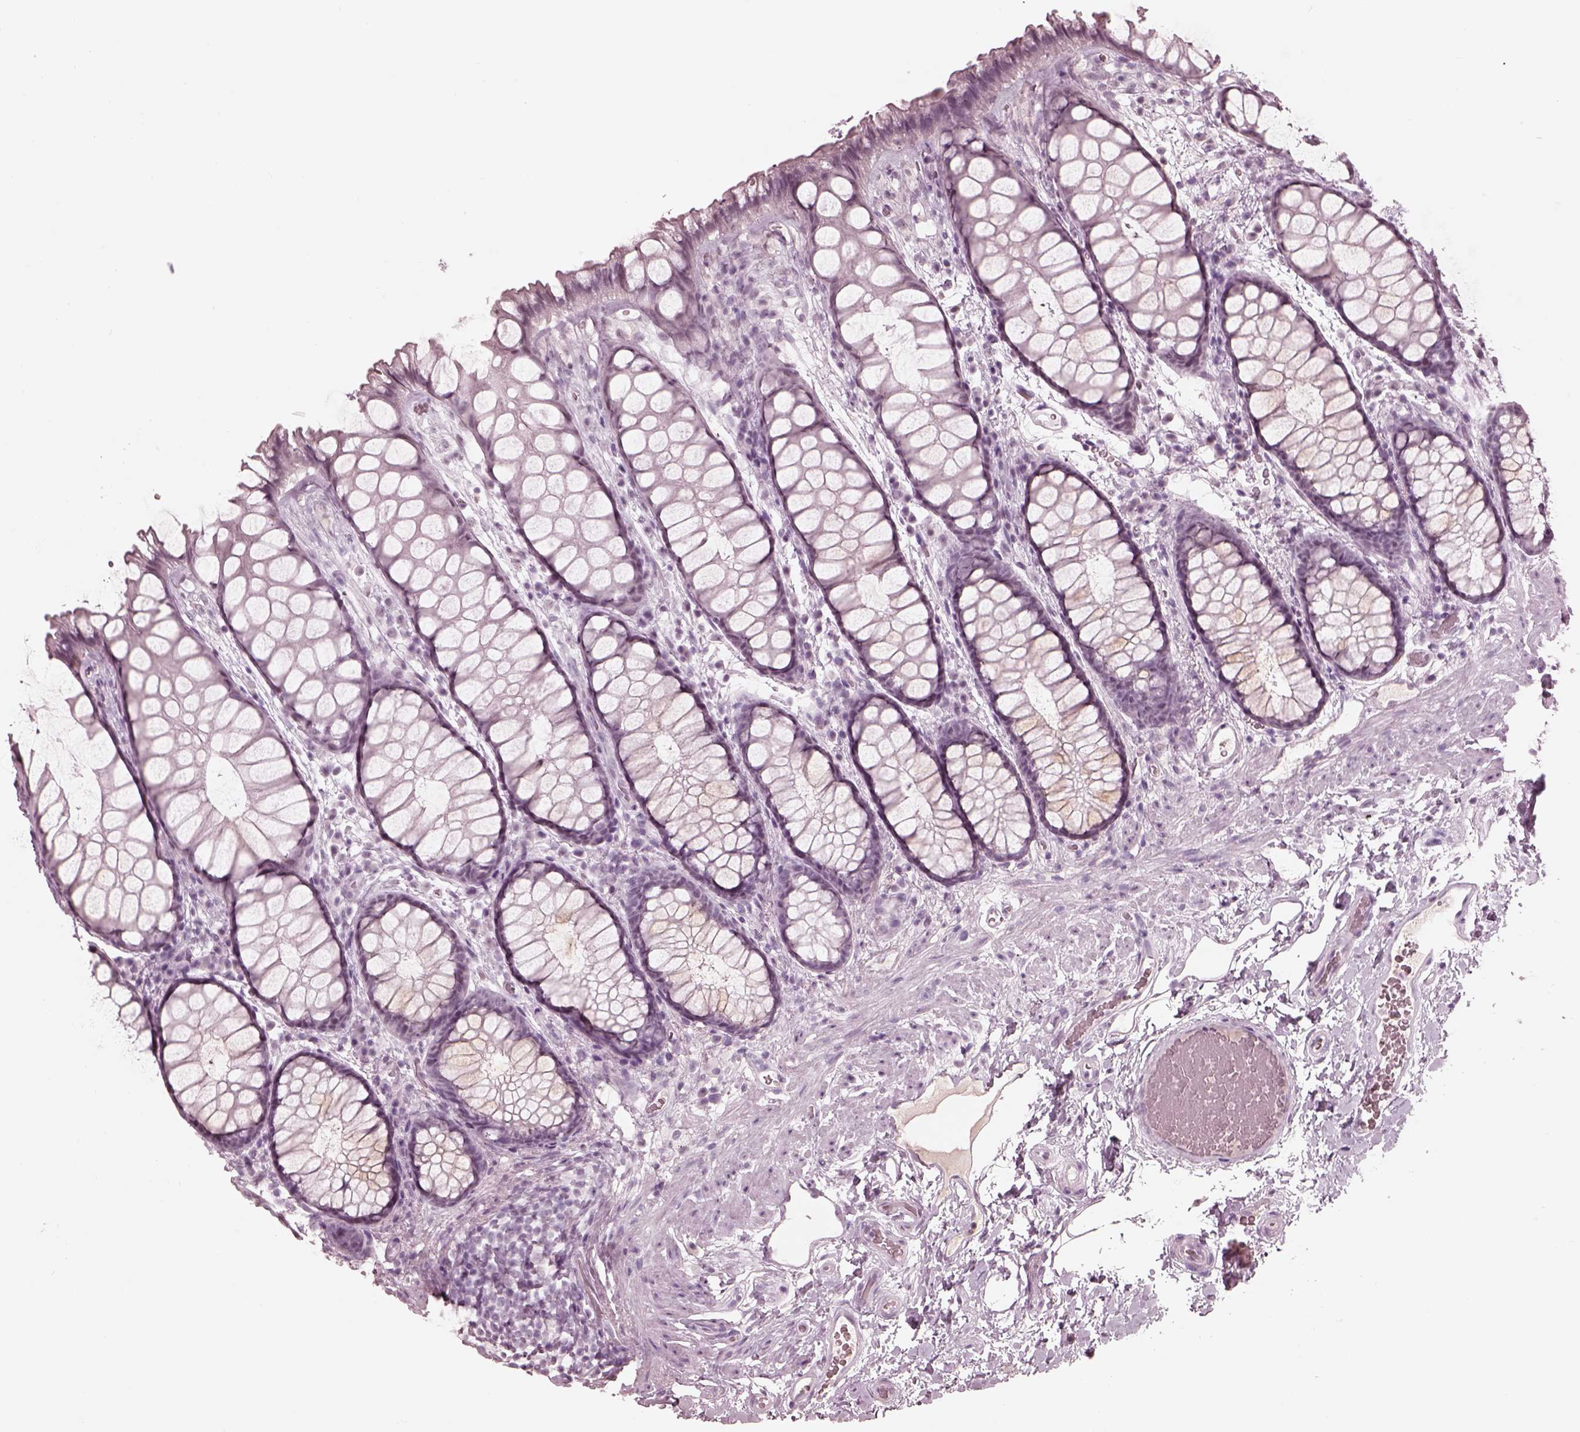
{"staining": {"intensity": "negative", "quantity": "none", "location": "none"}, "tissue": "rectum", "cell_type": "Glandular cells", "image_type": "normal", "snomed": [{"axis": "morphology", "description": "Normal tissue, NOS"}, {"axis": "topography", "description": "Rectum"}], "caption": "This is an immunohistochemistry photomicrograph of normal rectum. There is no staining in glandular cells.", "gene": "GARIN4", "patient": {"sex": "female", "age": 62}}